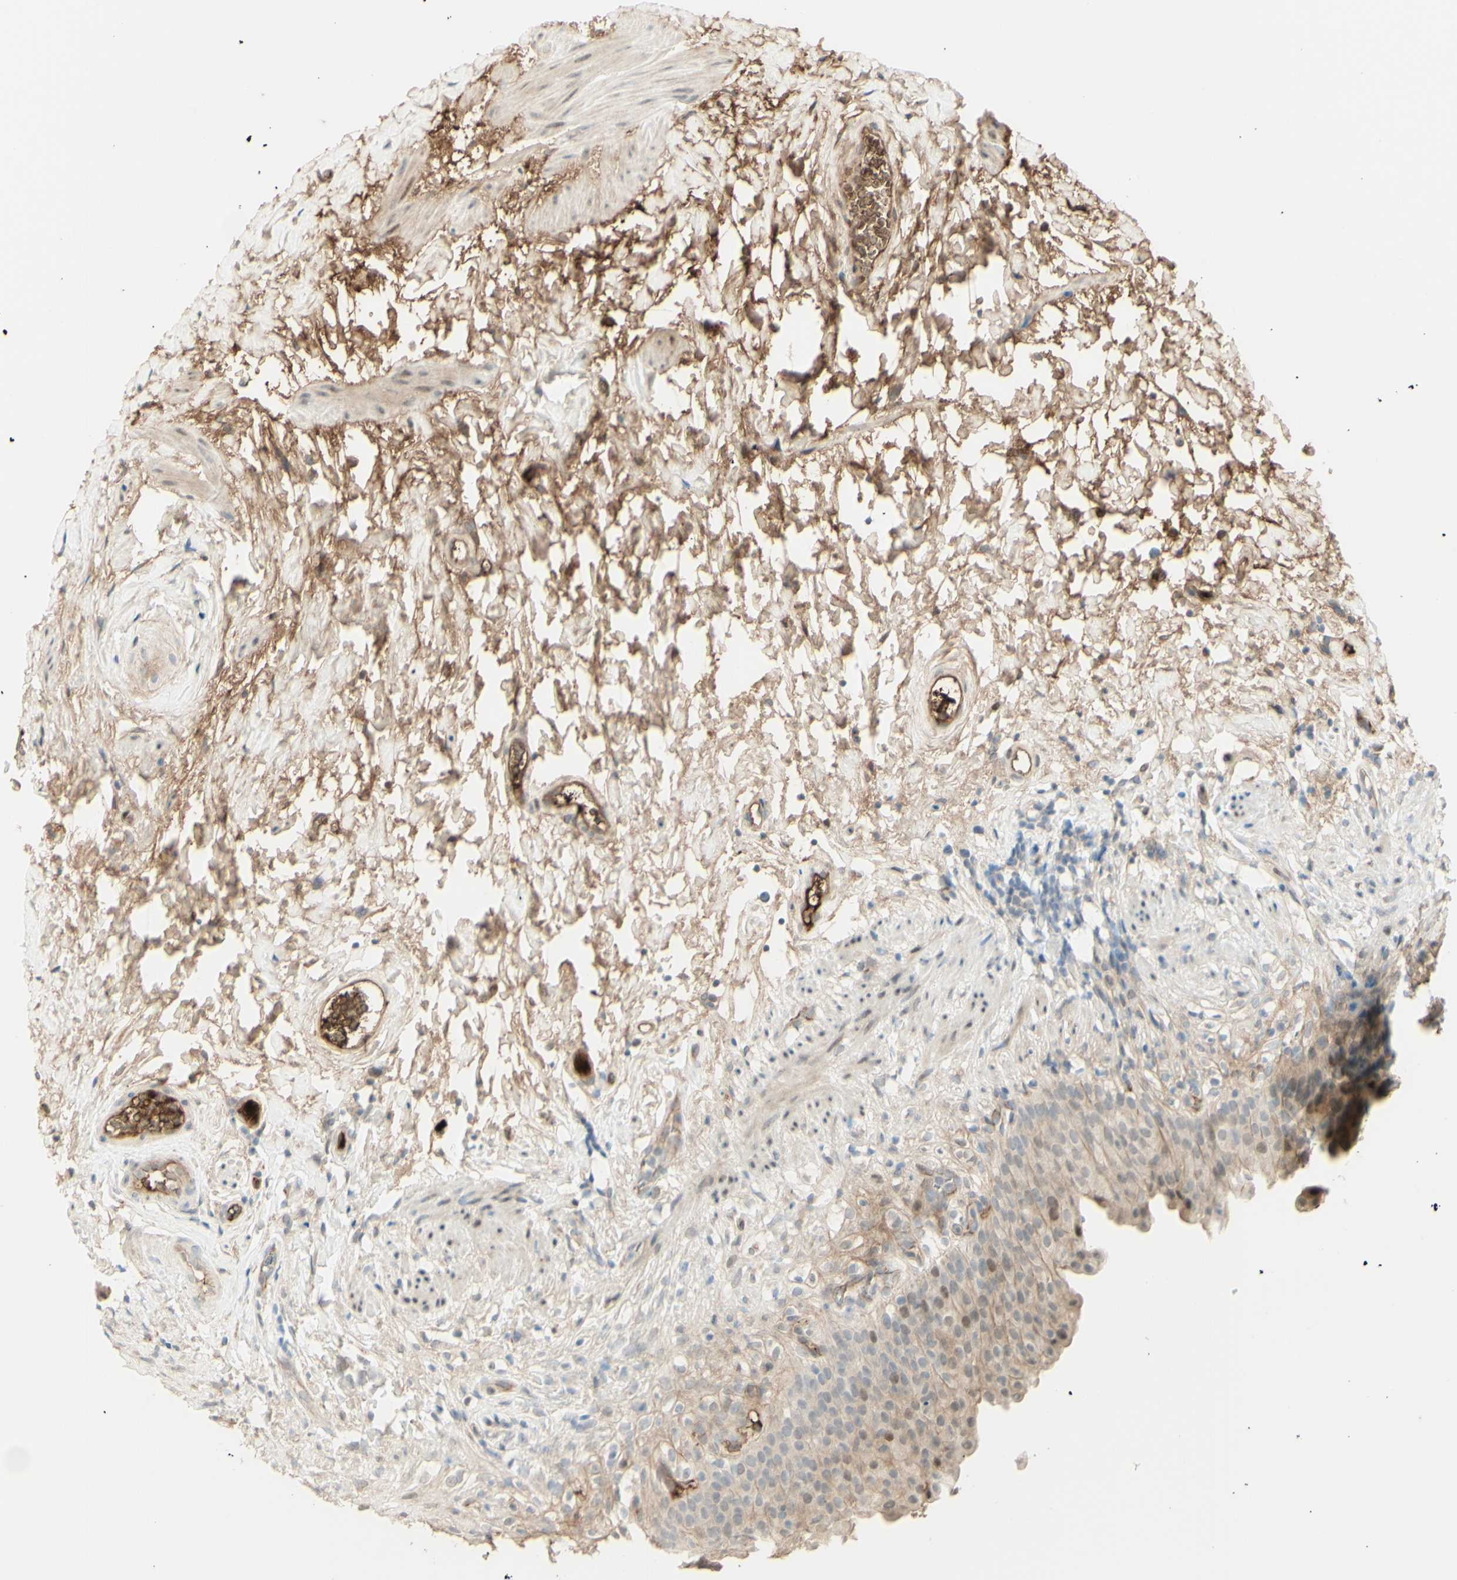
{"staining": {"intensity": "moderate", "quantity": "25%-75%", "location": "cytoplasmic/membranous,nuclear"}, "tissue": "urinary bladder", "cell_type": "Urothelial cells", "image_type": "normal", "snomed": [{"axis": "morphology", "description": "Normal tissue, NOS"}, {"axis": "topography", "description": "Urinary bladder"}], "caption": "Urothelial cells display medium levels of moderate cytoplasmic/membranous,nuclear expression in approximately 25%-75% of cells in normal urinary bladder.", "gene": "ANGPT2", "patient": {"sex": "female", "age": 79}}